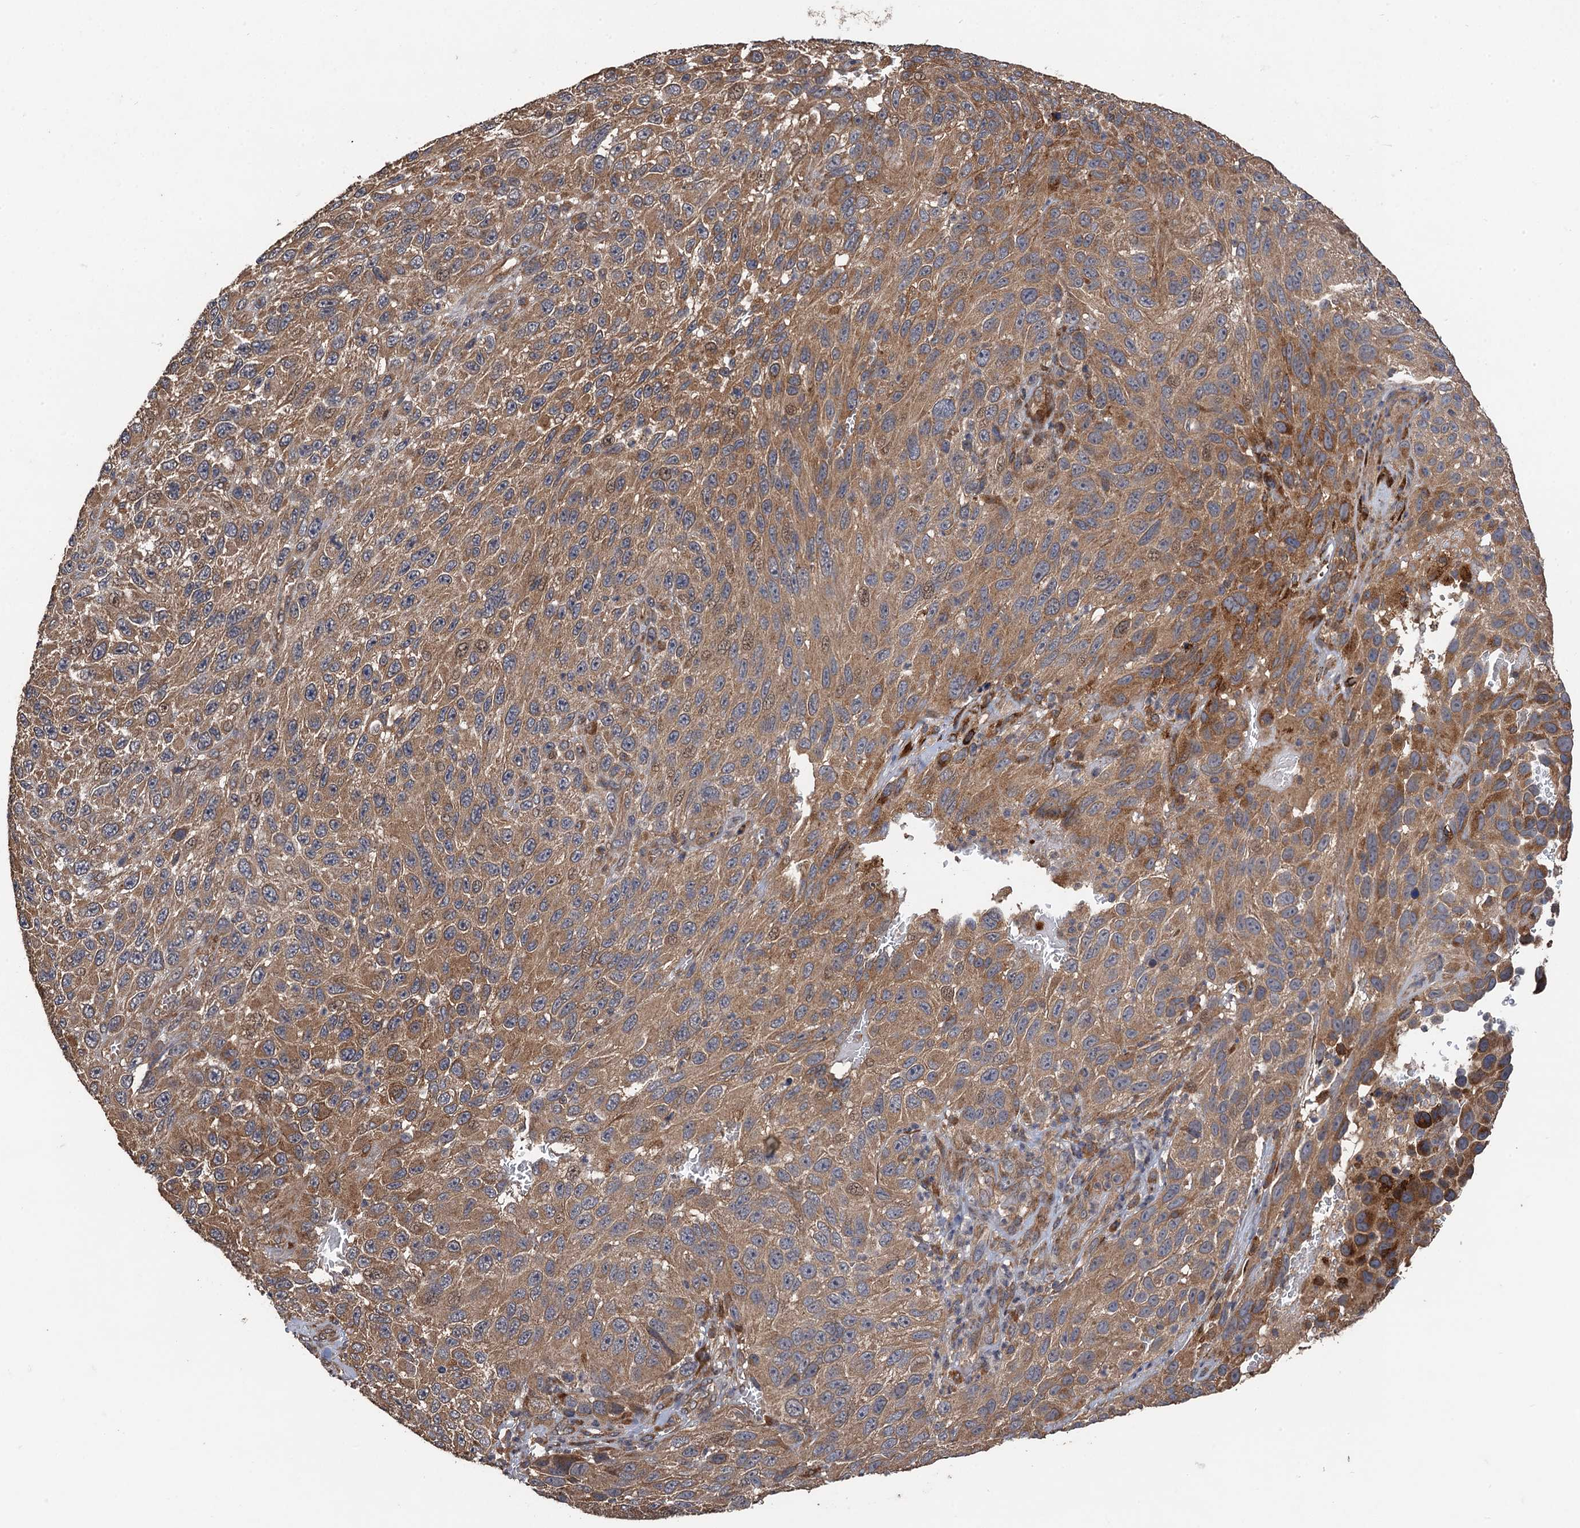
{"staining": {"intensity": "moderate", "quantity": ">75%", "location": "cytoplasmic/membranous"}, "tissue": "melanoma", "cell_type": "Tumor cells", "image_type": "cancer", "snomed": [{"axis": "morphology", "description": "Normal tissue, NOS"}, {"axis": "morphology", "description": "Malignant melanoma, NOS"}, {"axis": "topography", "description": "Skin"}], "caption": "Melanoma stained for a protein (brown) displays moderate cytoplasmic/membranous positive staining in approximately >75% of tumor cells.", "gene": "TMEM39B", "patient": {"sex": "female", "age": 96}}